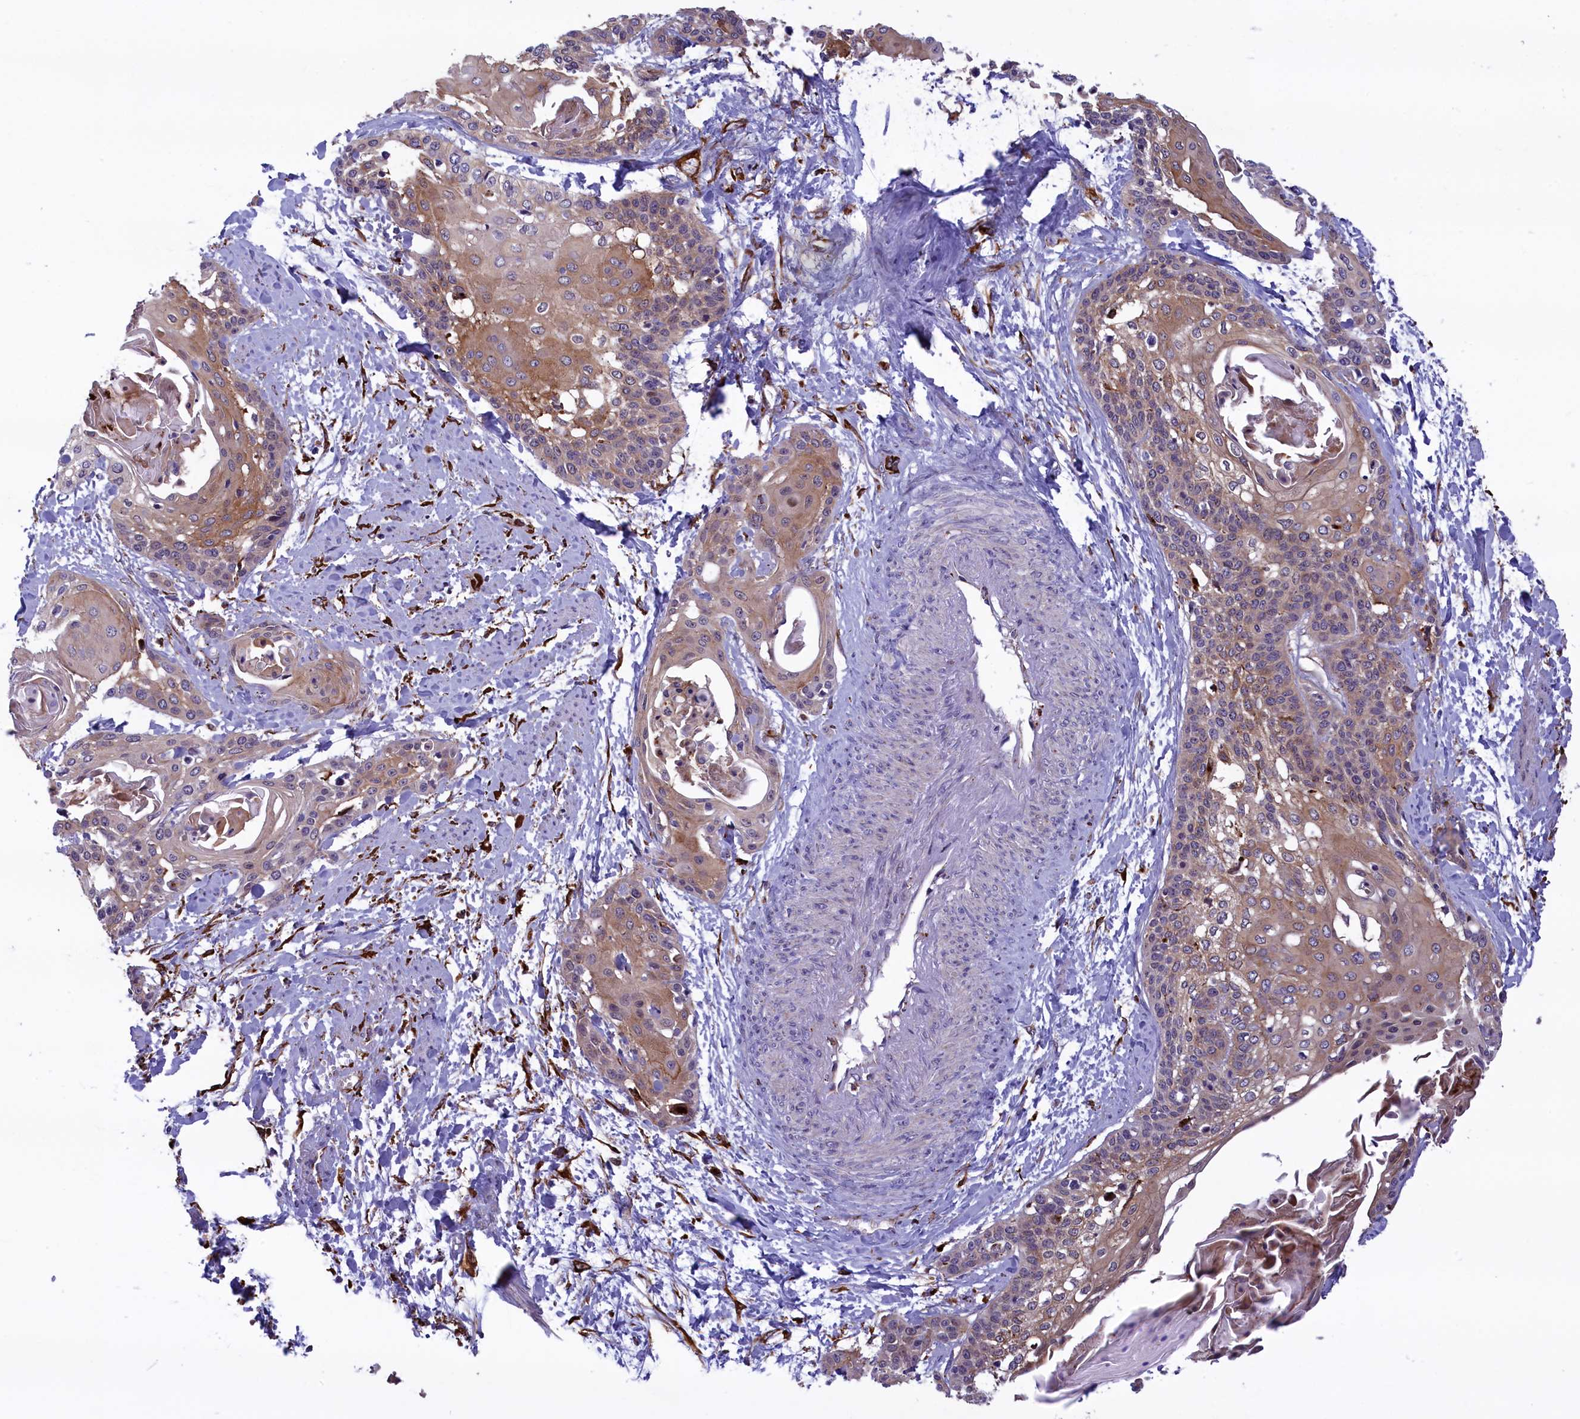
{"staining": {"intensity": "moderate", "quantity": "25%-75%", "location": "cytoplasmic/membranous"}, "tissue": "cervical cancer", "cell_type": "Tumor cells", "image_type": "cancer", "snomed": [{"axis": "morphology", "description": "Squamous cell carcinoma, NOS"}, {"axis": "topography", "description": "Cervix"}], "caption": "DAB (3,3'-diaminobenzidine) immunohistochemical staining of cervical squamous cell carcinoma reveals moderate cytoplasmic/membranous protein positivity in approximately 25%-75% of tumor cells.", "gene": "MAN2B1", "patient": {"sex": "female", "age": 57}}